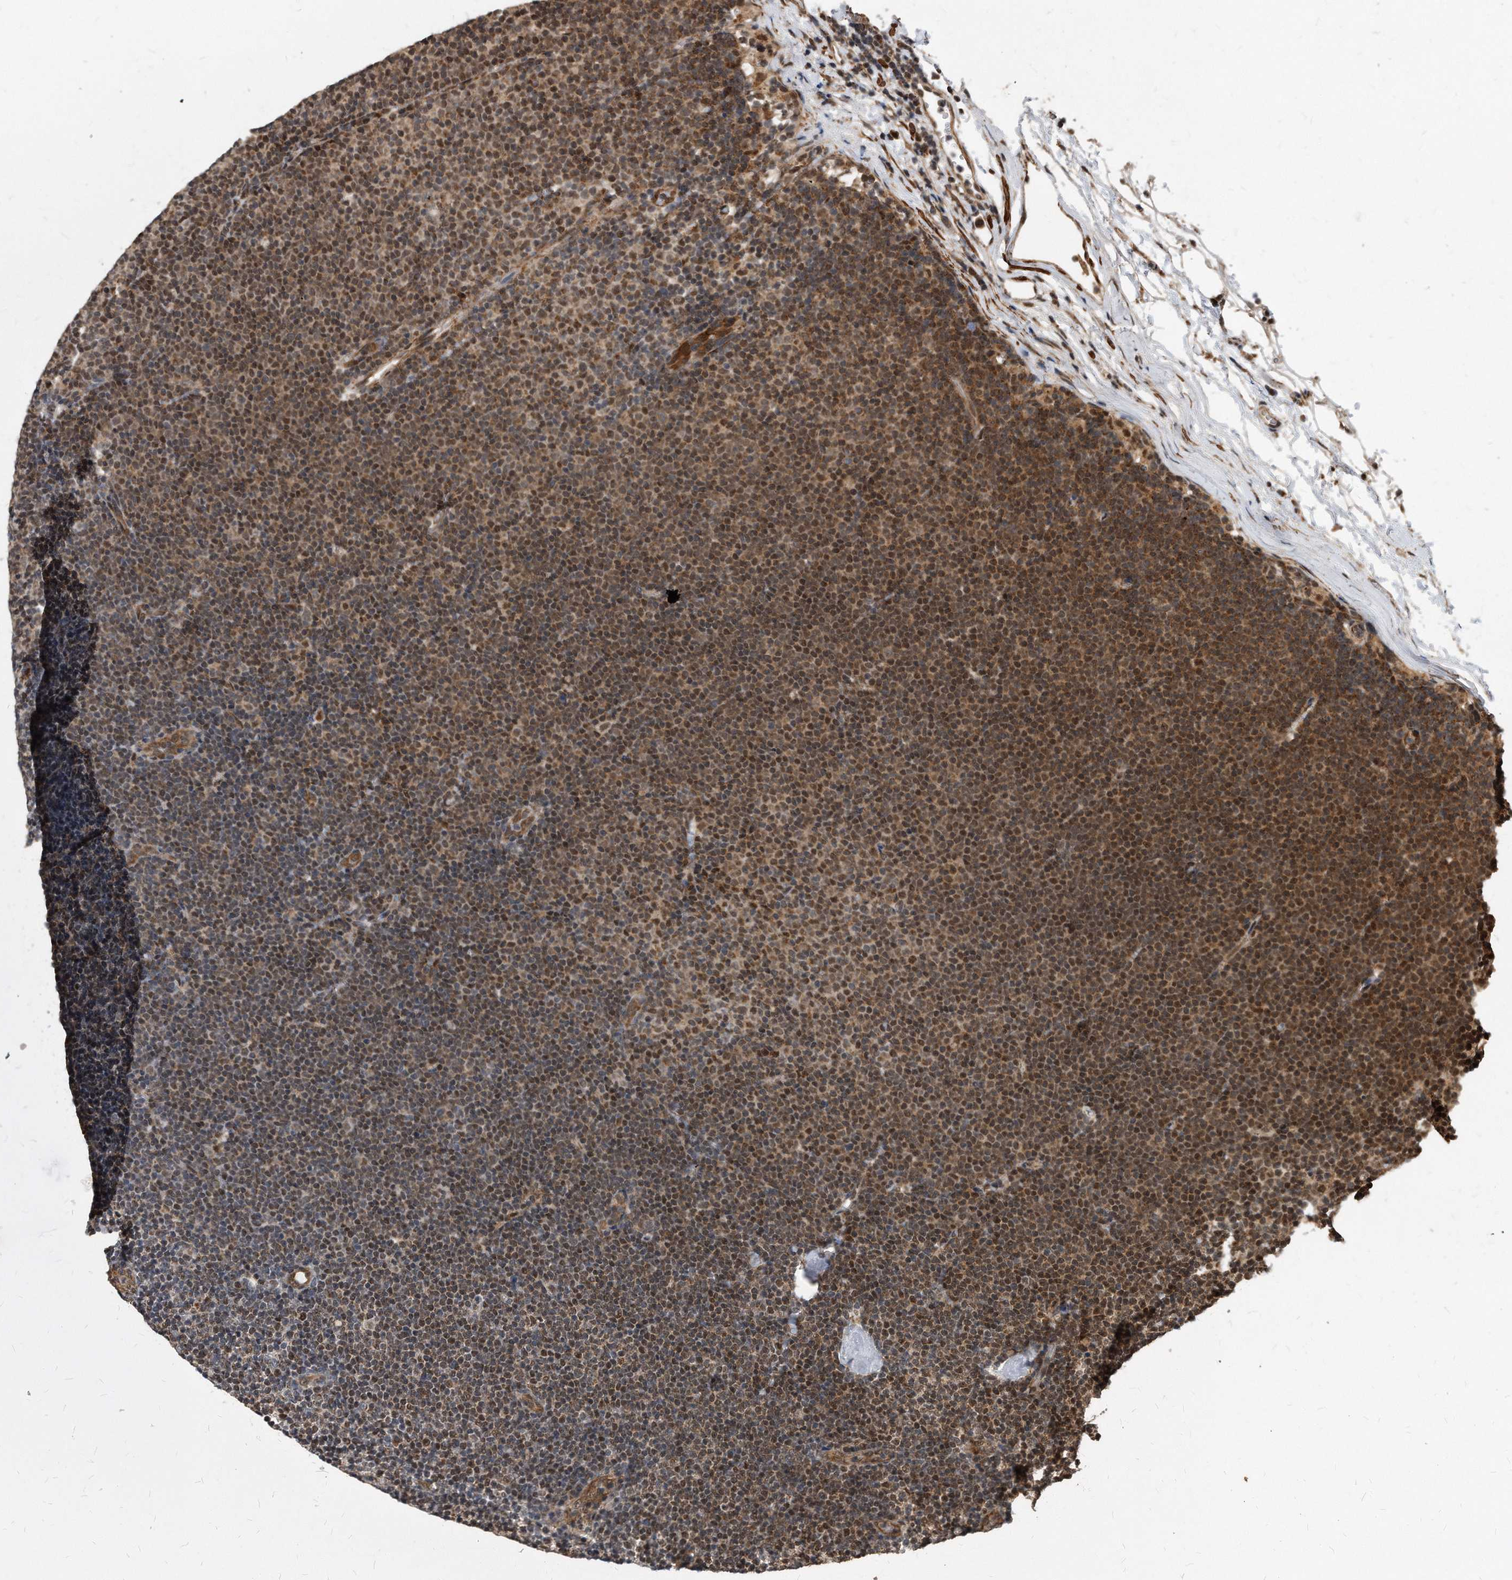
{"staining": {"intensity": "moderate", "quantity": "25%-75%", "location": "cytoplasmic/membranous,nuclear"}, "tissue": "lymphoma", "cell_type": "Tumor cells", "image_type": "cancer", "snomed": [{"axis": "morphology", "description": "Malignant lymphoma, non-Hodgkin's type, Low grade"}, {"axis": "topography", "description": "Lymph node"}], "caption": "Immunohistochemical staining of human malignant lymphoma, non-Hodgkin's type (low-grade) reveals medium levels of moderate cytoplasmic/membranous and nuclear expression in about 25%-75% of tumor cells. (DAB (3,3'-diaminobenzidine) IHC with brightfield microscopy, high magnification).", "gene": "DUSP22", "patient": {"sex": "female", "age": 53}}